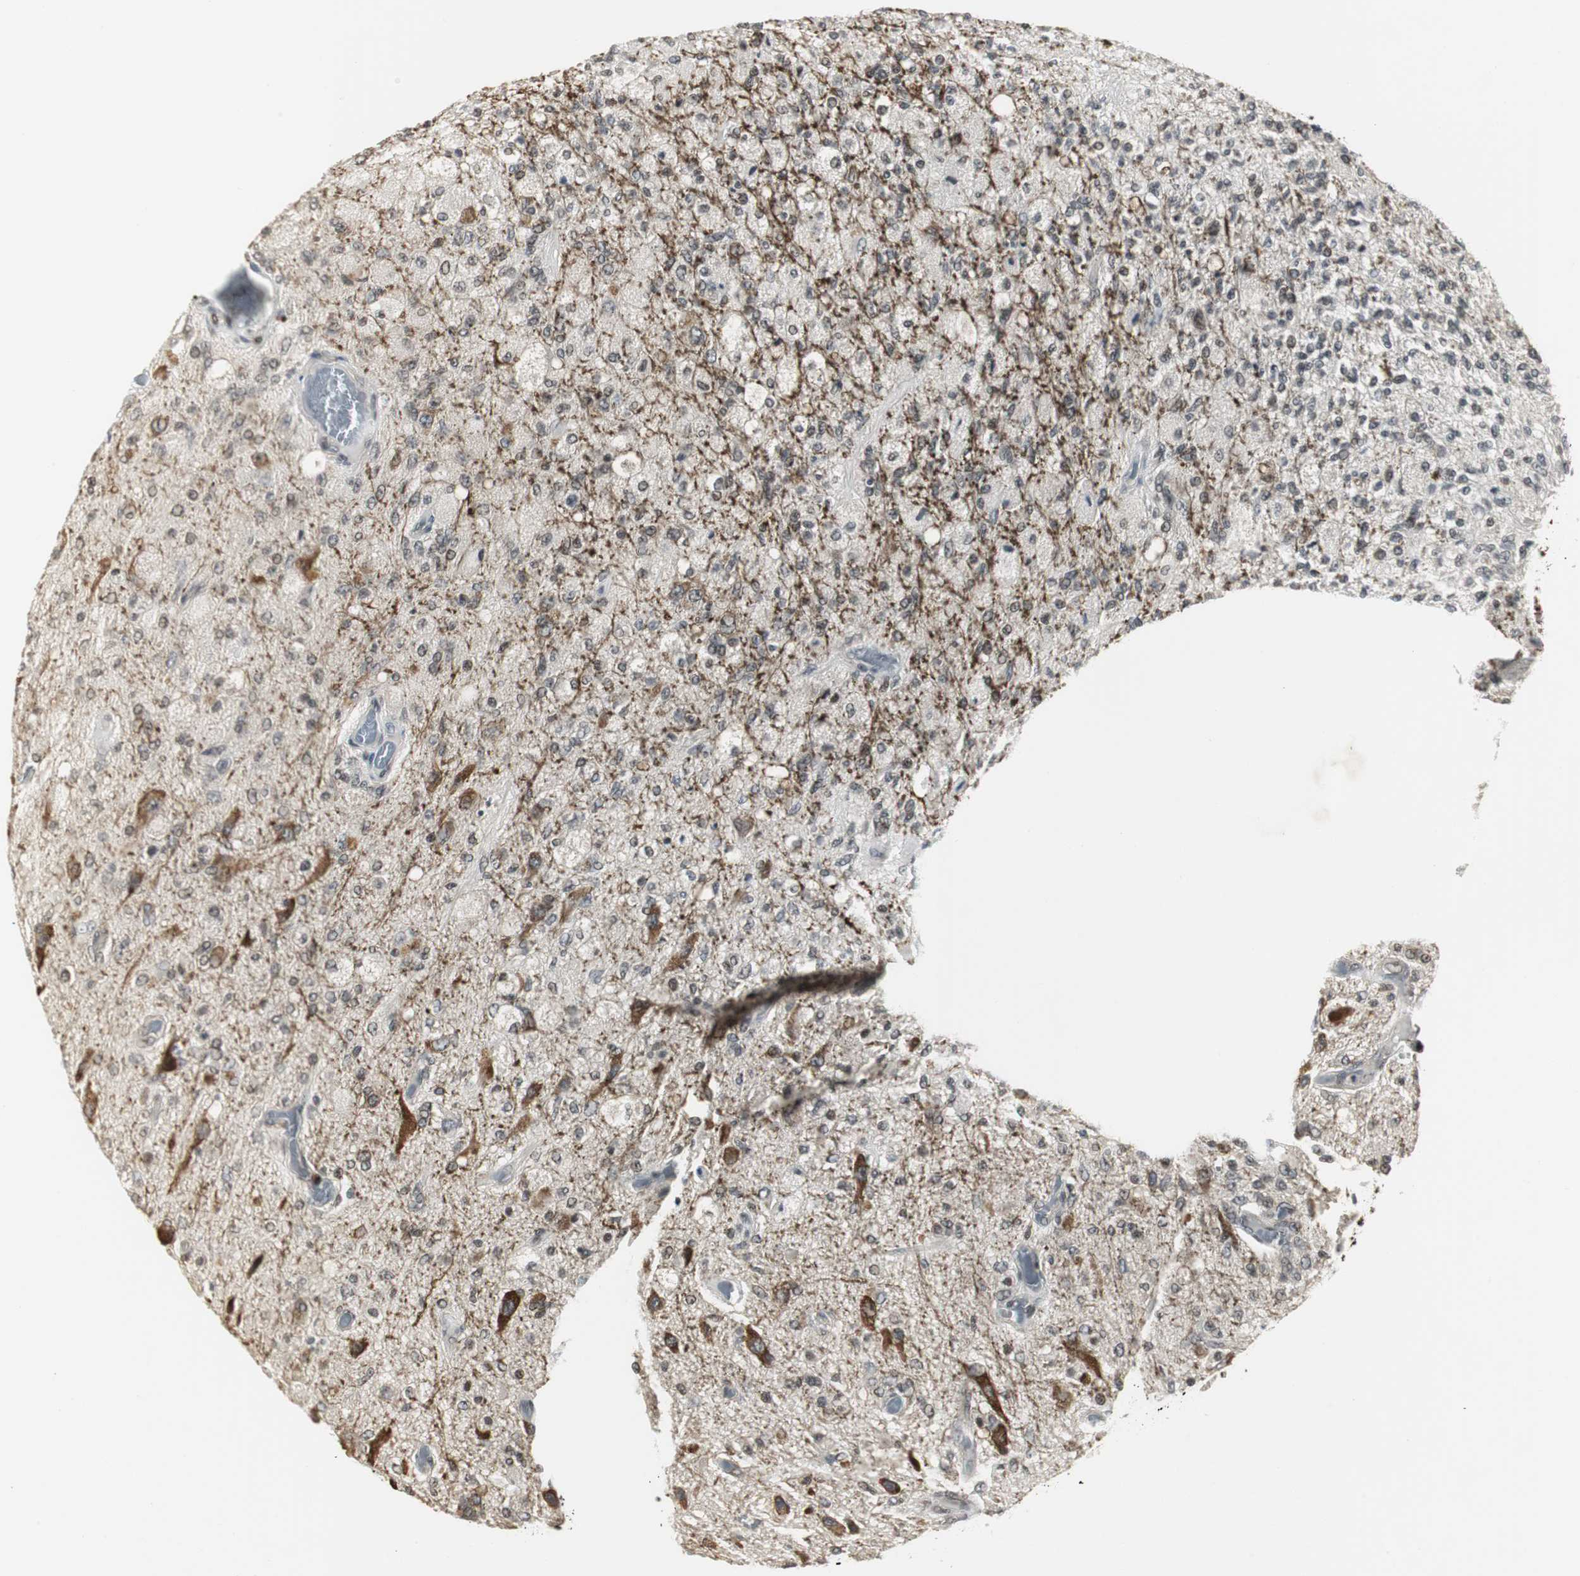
{"staining": {"intensity": "weak", "quantity": "25%-75%", "location": "nuclear"}, "tissue": "glioma", "cell_type": "Tumor cells", "image_type": "cancer", "snomed": [{"axis": "morphology", "description": "Normal tissue, NOS"}, {"axis": "morphology", "description": "Glioma, malignant, High grade"}, {"axis": "topography", "description": "Cerebral cortex"}], "caption": "A high-resolution histopathology image shows IHC staining of glioma, which reveals weak nuclear positivity in about 25%-75% of tumor cells. (IHC, brightfield microscopy, high magnification).", "gene": "MPG", "patient": {"sex": "male", "age": 77}}